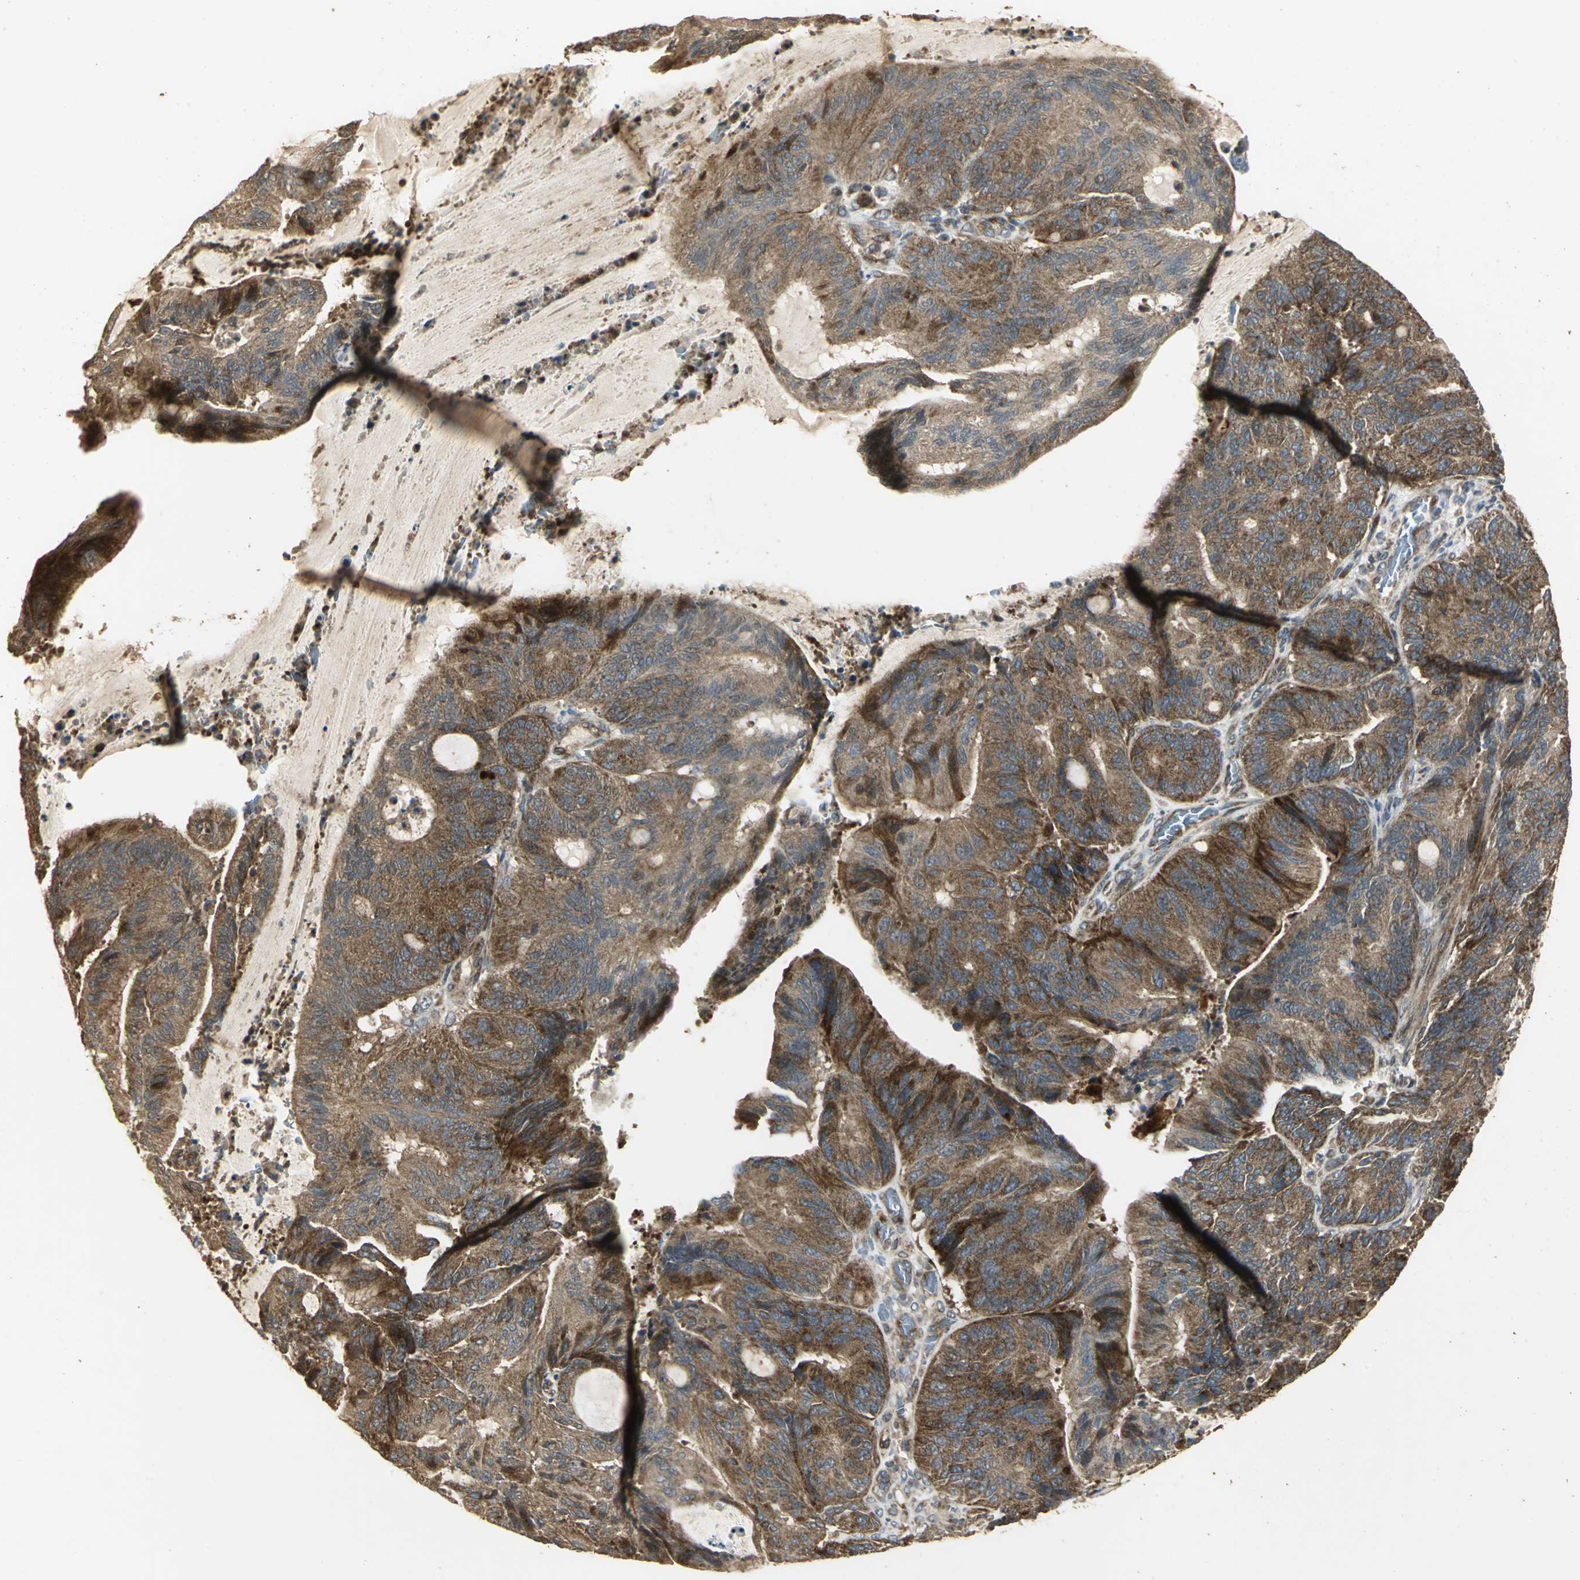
{"staining": {"intensity": "strong", "quantity": ">75%", "location": "cytoplasmic/membranous"}, "tissue": "liver cancer", "cell_type": "Tumor cells", "image_type": "cancer", "snomed": [{"axis": "morphology", "description": "Cholangiocarcinoma"}, {"axis": "topography", "description": "Liver"}], "caption": "Protein expression analysis of cholangiocarcinoma (liver) shows strong cytoplasmic/membranous expression in about >75% of tumor cells.", "gene": "KANK1", "patient": {"sex": "female", "age": 73}}